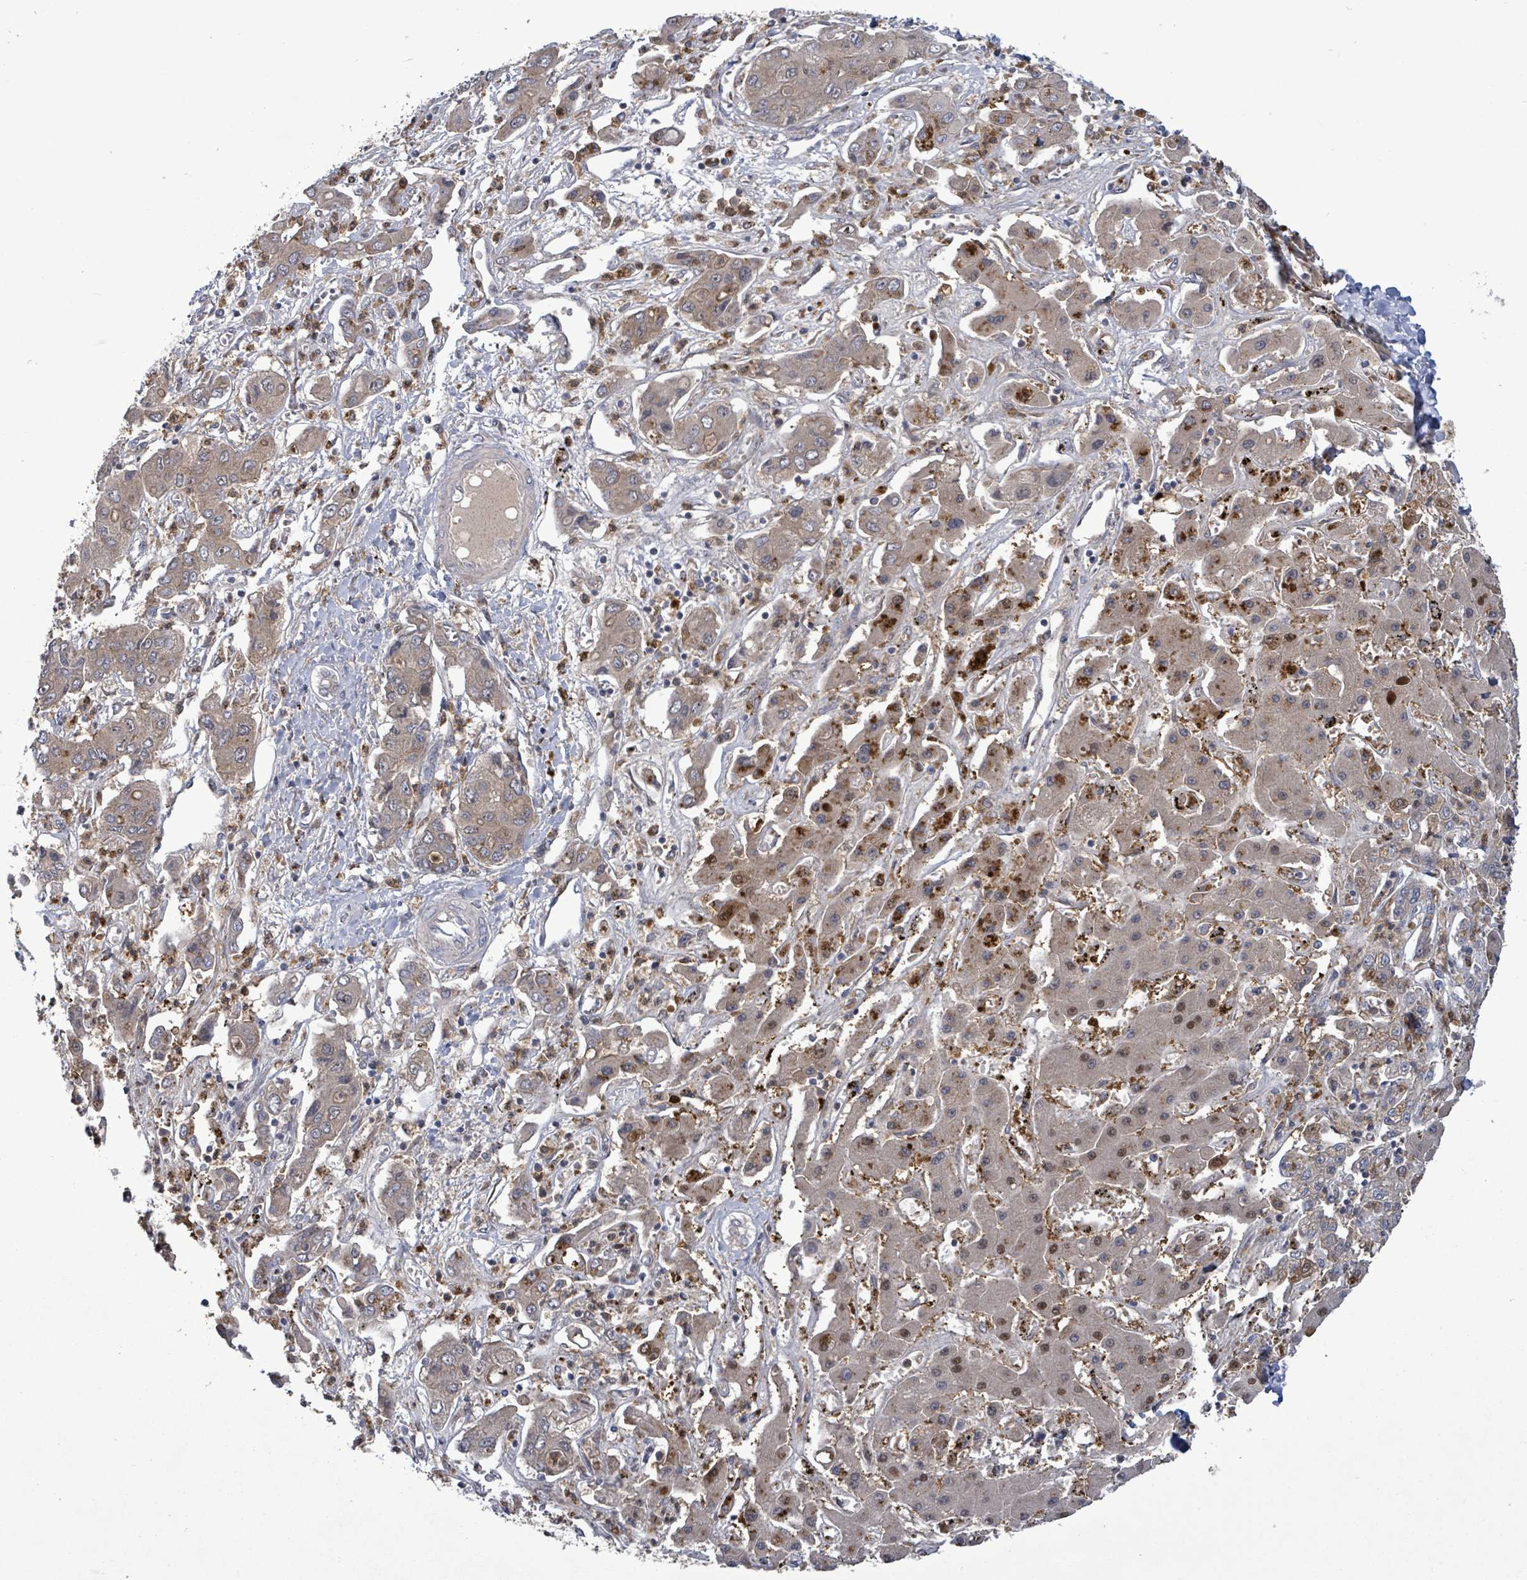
{"staining": {"intensity": "weak", "quantity": ">75%", "location": "cytoplasmic/membranous,nuclear"}, "tissue": "liver cancer", "cell_type": "Tumor cells", "image_type": "cancer", "snomed": [{"axis": "morphology", "description": "Cholangiocarcinoma"}, {"axis": "topography", "description": "Liver"}], "caption": "Immunohistochemistry (IHC) histopathology image of cholangiocarcinoma (liver) stained for a protein (brown), which reveals low levels of weak cytoplasmic/membranous and nuclear expression in about >75% of tumor cells.", "gene": "SERPINE3", "patient": {"sex": "male", "age": 67}}